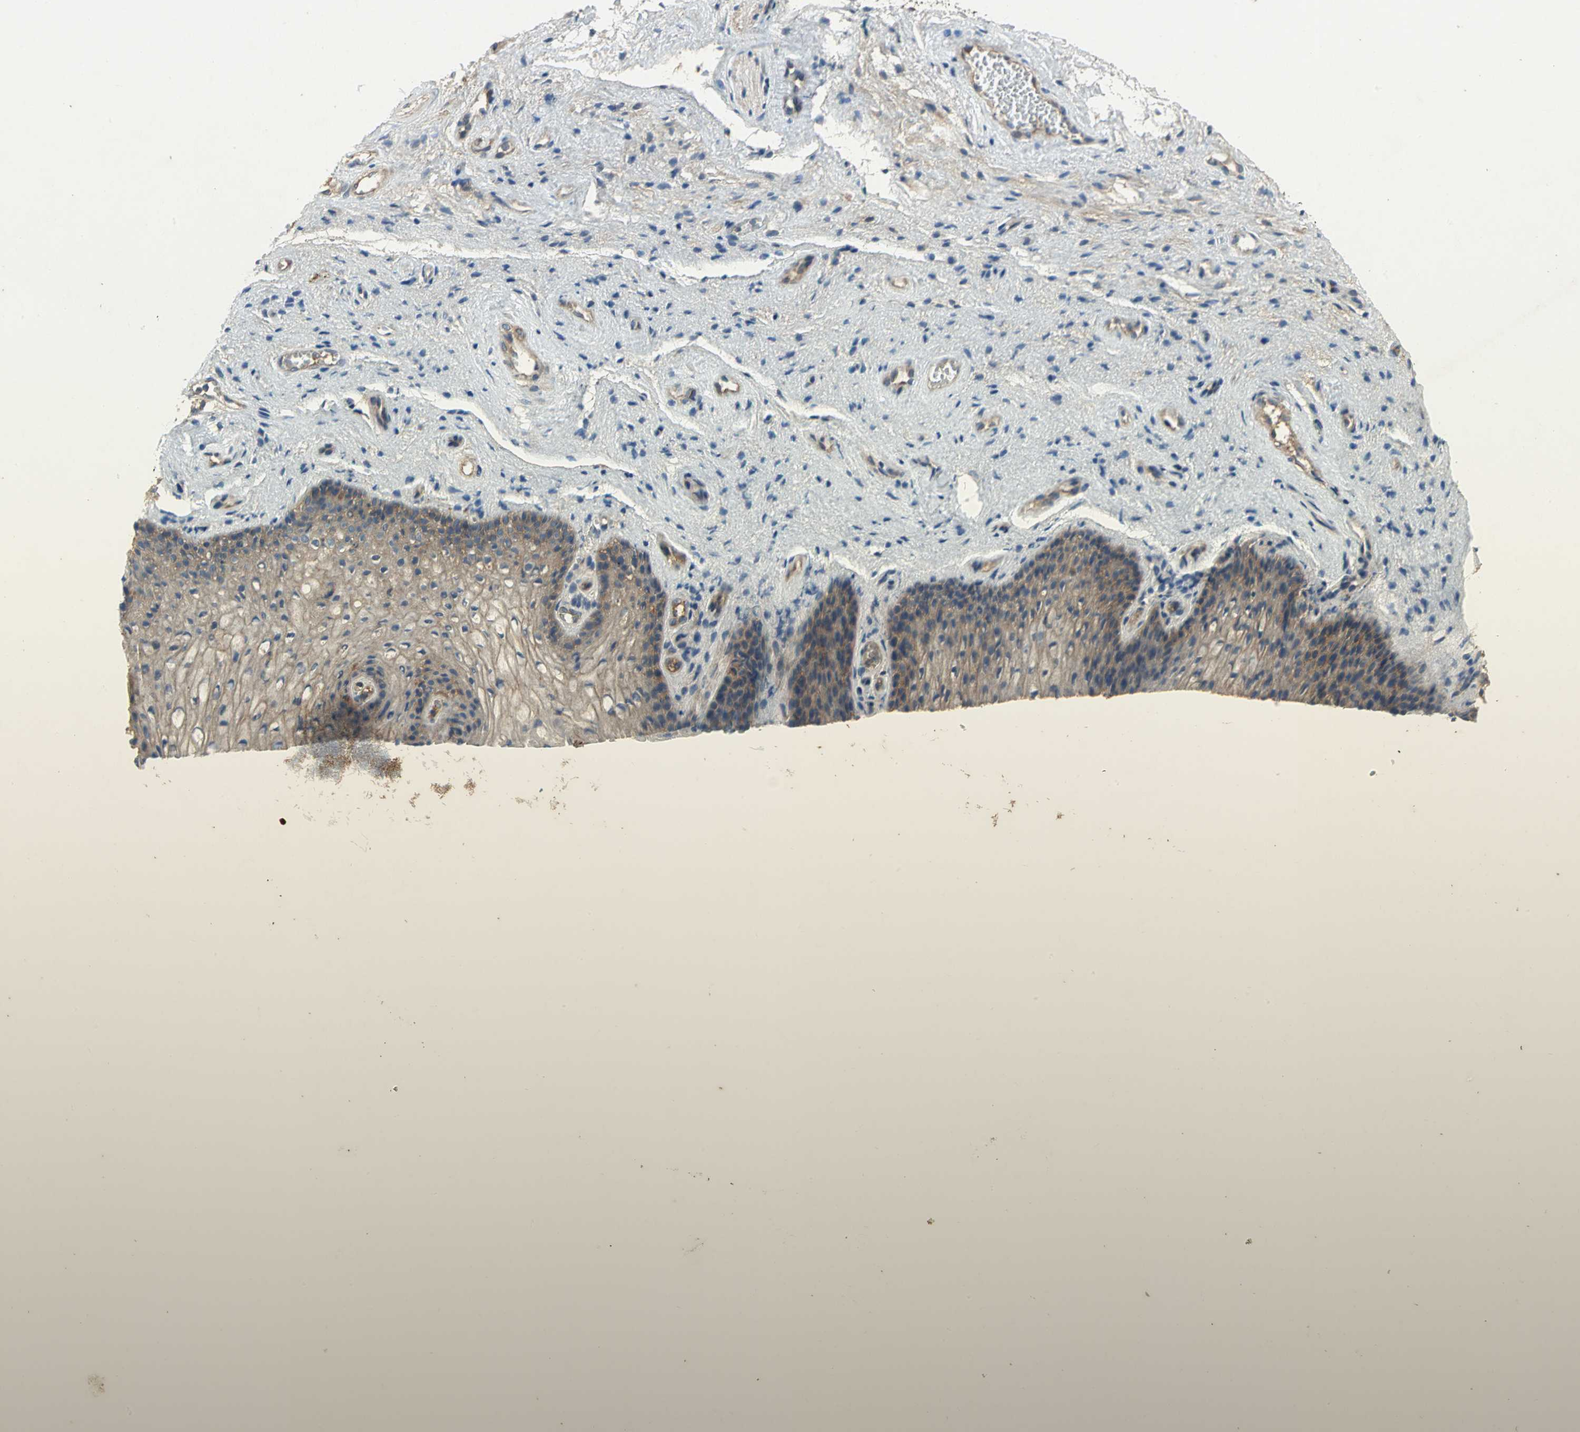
{"staining": {"intensity": "moderate", "quantity": "25%-75%", "location": "cytoplasmic/membranous"}, "tissue": "vagina", "cell_type": "Squamous epithelial cells", "image_type": "normal", "snomed": [{"axis": "morphology", "description": "Normal tissue, NOS"}, {"axis": "topography", "description": "Vagina"}], "caption": "Immunohistochemical staining of benign vagina exhibits 25%-75% levels of moderate cytoplasmic/membranous protein staining in approximately 25%-75% of squamous epithelial cells.", "gene": "MET", "patient": {"sex": "female", "age": 34}}